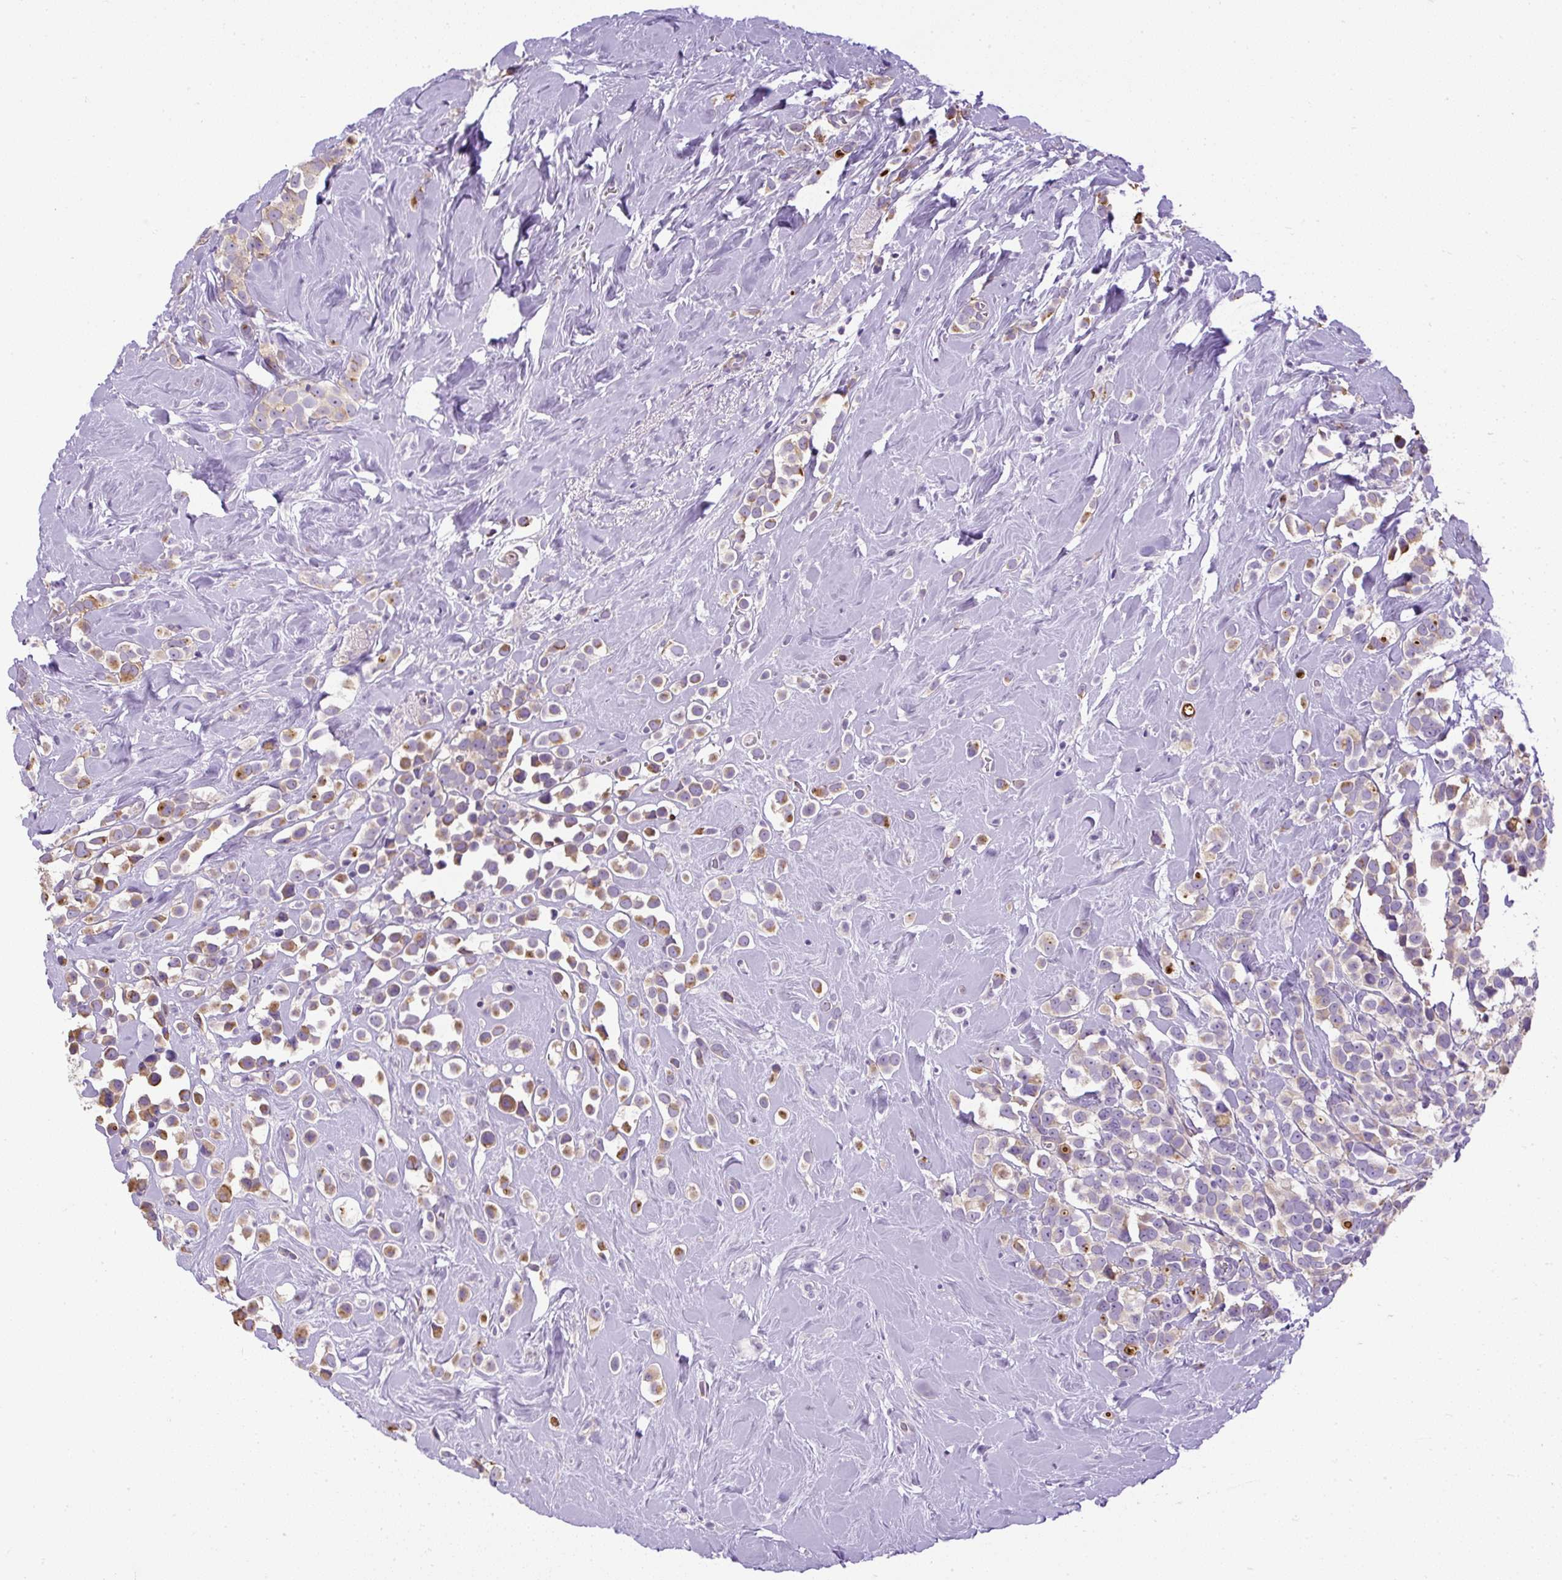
{"staining": {"intensity": "moderate", "quantity": "25%-75%", "location": "cytoplasmic/membranous"}, "tissue": "breast cancer", "cell_type": "Tumor cells", "image_type": "cancer", "snomed": [{"axis": "morphology", "description": "Duct carcinoma"}, {"axis": "topography", "description": "Breast"}], "caption": "Infiltrating ductal carcinoma (breast) was stained to show a protein in brown. There is medium levels of moderate cytoplasmic/membranous positivity in about 25%-75% of tumor cells.", "gene": "CFAP47", "patient": {"sex": "female", "age": 80}}